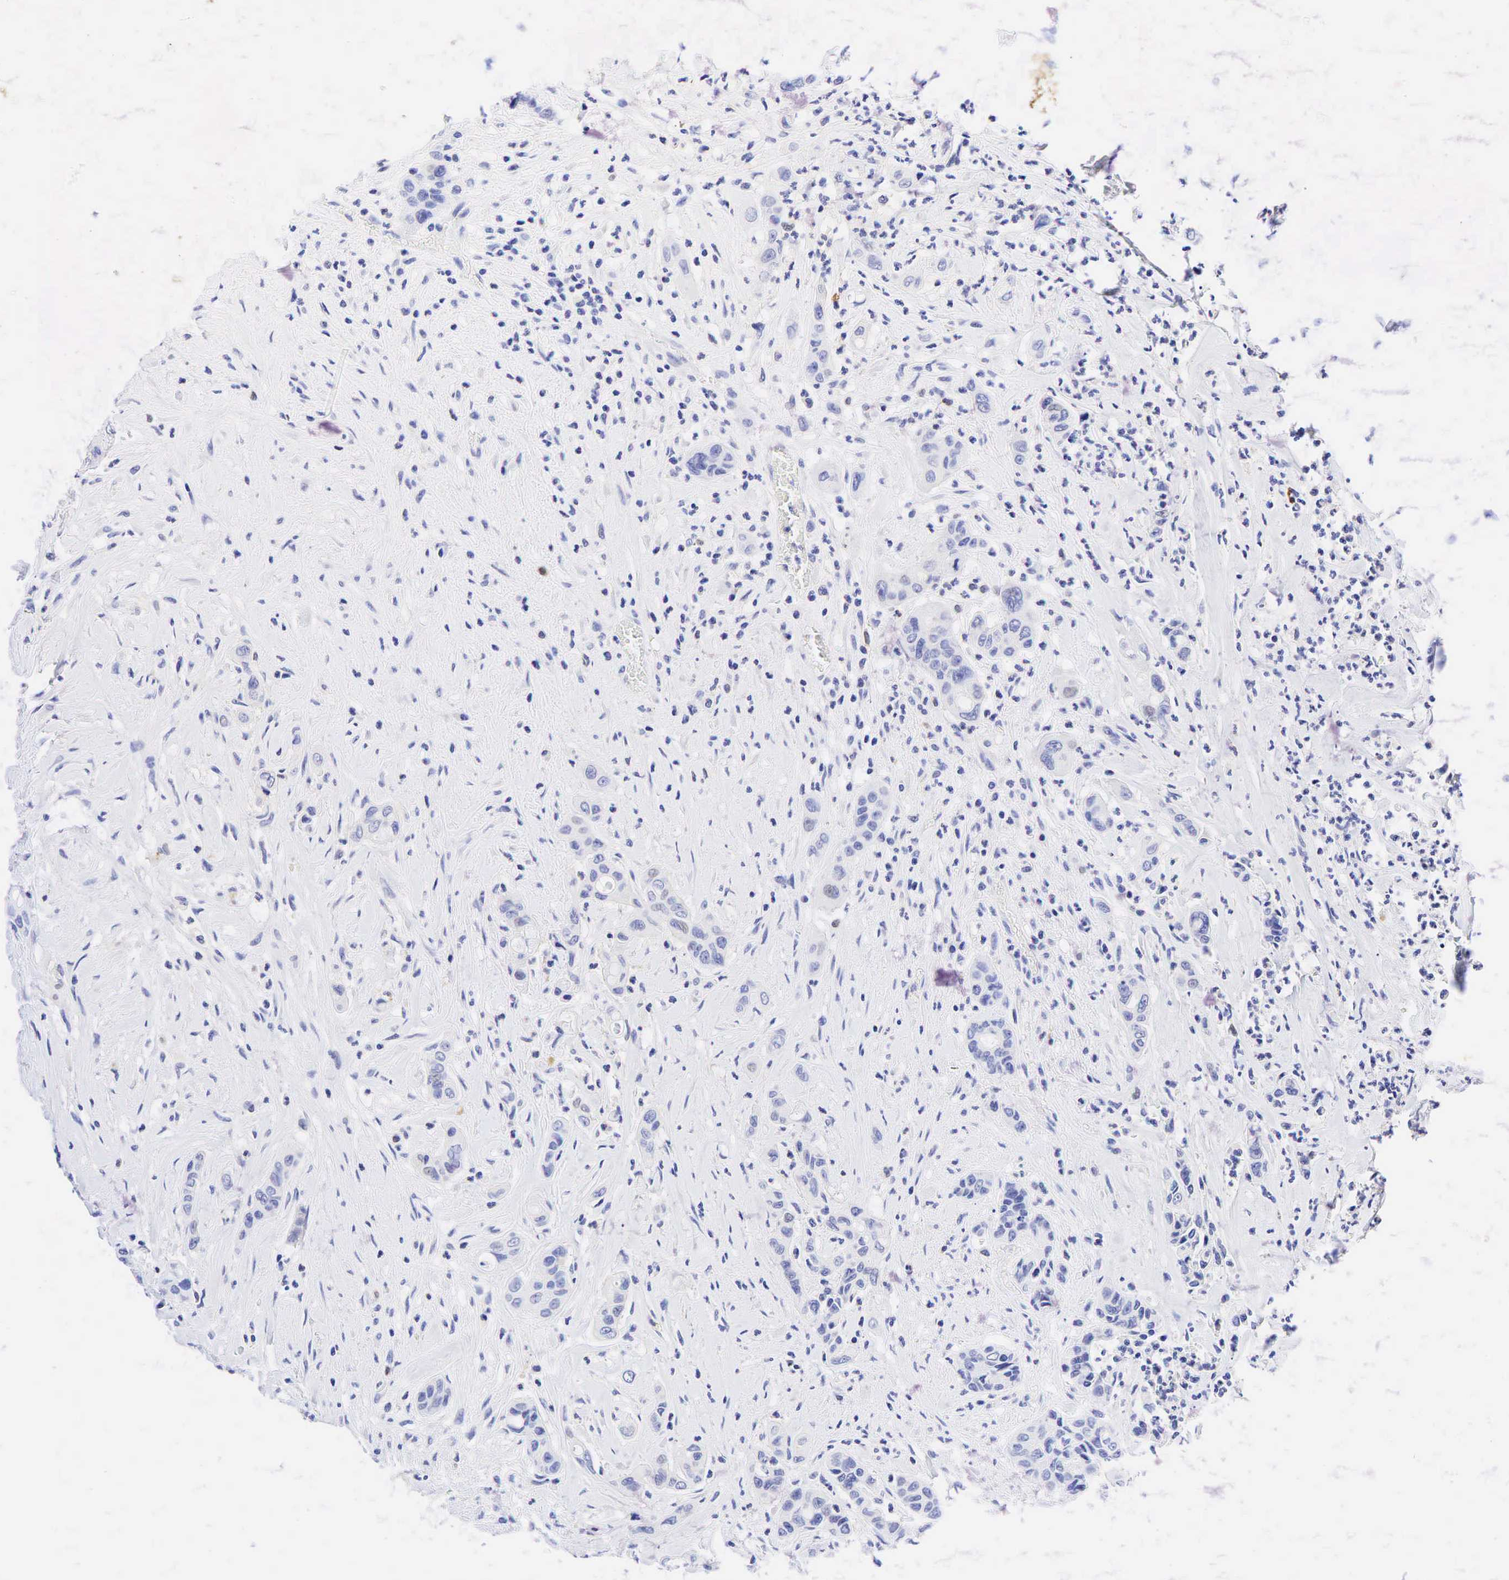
{"staining": {"intensity": "negative", "quantity": "none", "location": "none"}, "tissue": "colorectal cancer", "cell_type": "Tumor cells", "image_type": "cancer", "snomed": [{"axis": "morphology", "description": "Adenocarcinoma, NOS"}, {"axis": "topography", "description": "Colon"}], "caption": "Immunohistochemical staining of adenocarcinoma (colorectal) reveals no significant expression in tumor cells.", "gene": "TNFRSF8", "patient": {"sex": "female", "age": 70}}